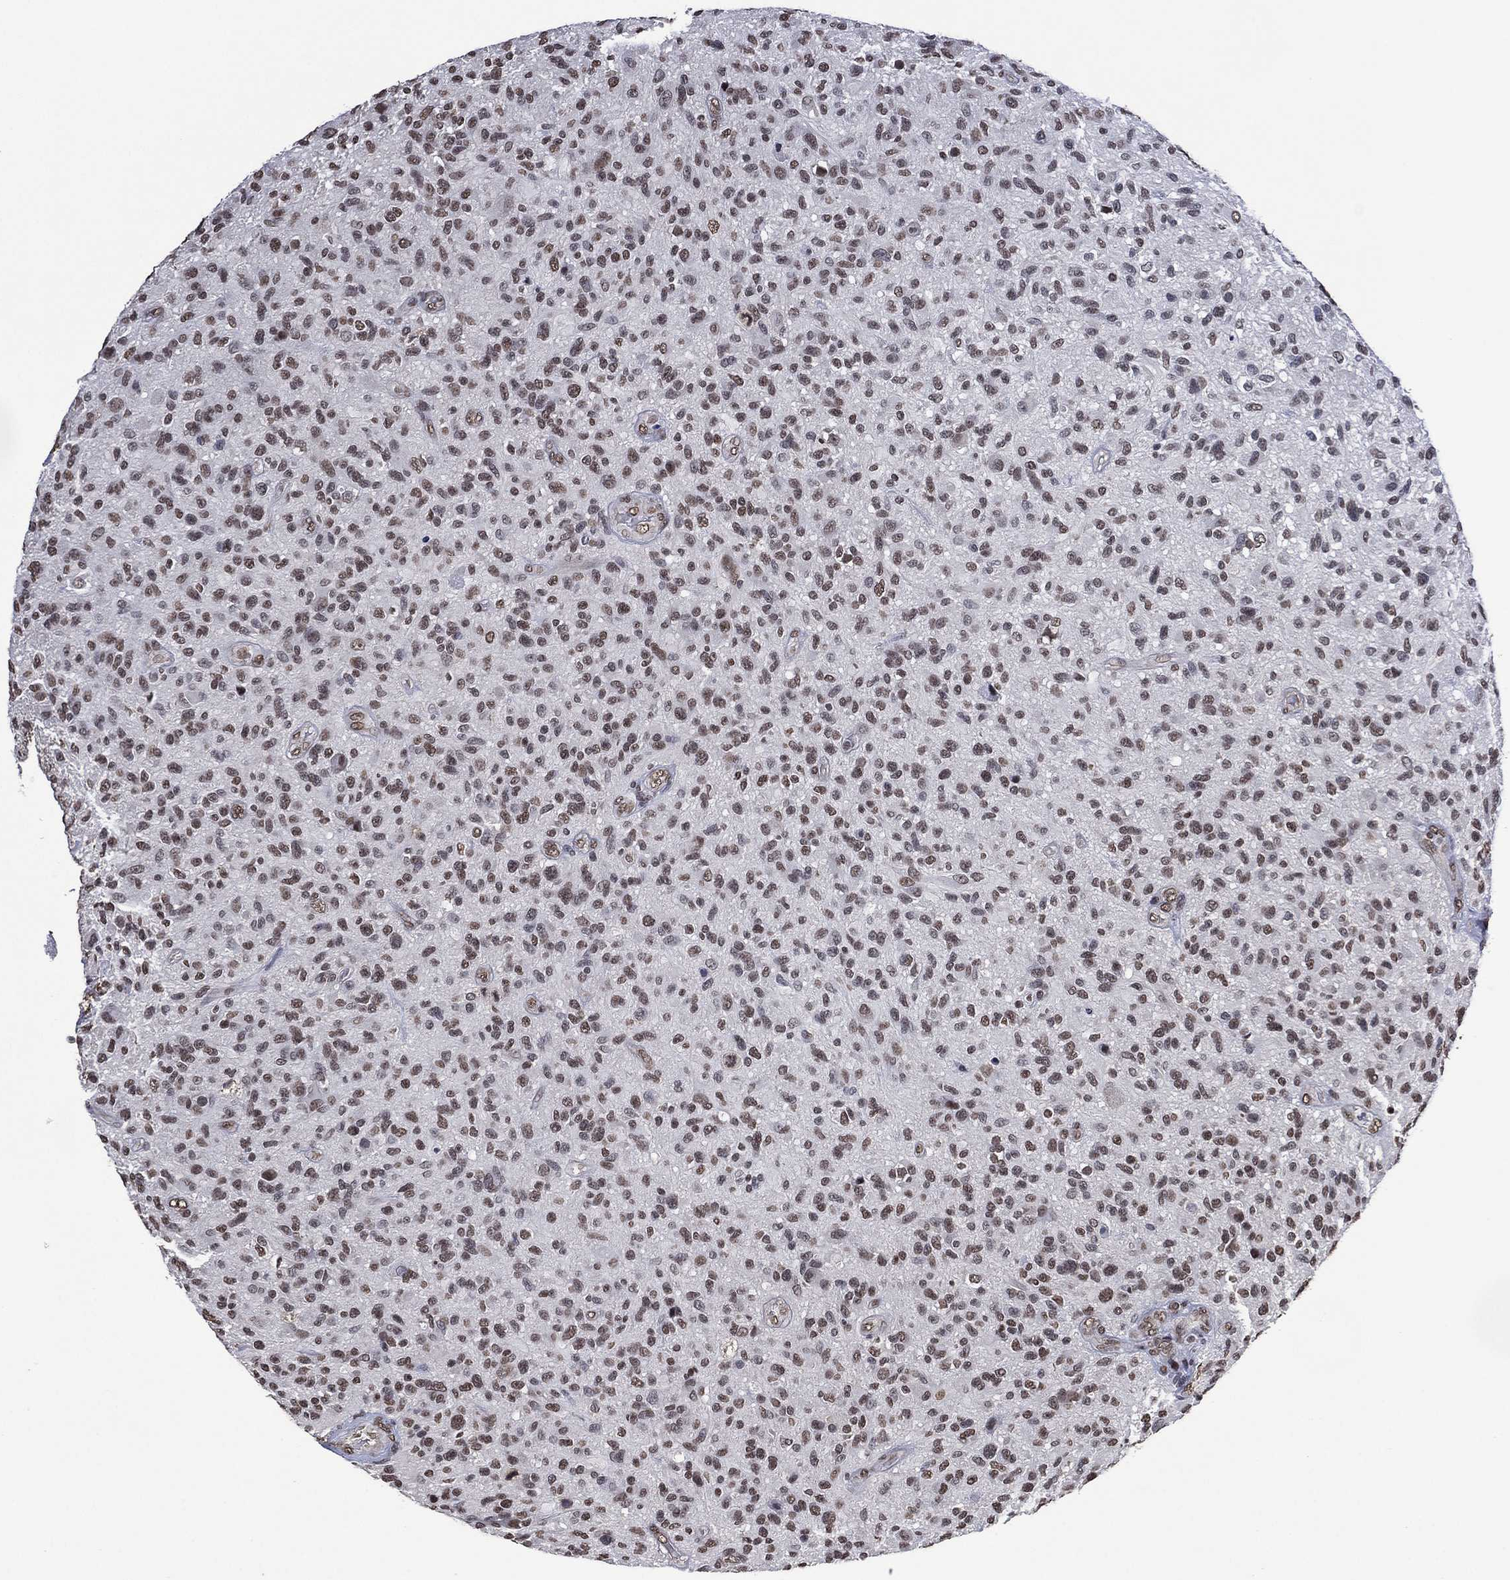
{"staining": {"intensity": "weak", "quantity": "25%-75%", "location": "nuclear"}, "tissue": "glioma", "cell_type": "Tumor cells", "image_type": "cancer", "snomed": [{"axis": "morphology", "description": "Glioma, malignant, High grade"}, {"axis": "topography", "description": "Brain"}], "caption": "A high-resolution micrograph shows immunohistochemistry (IHC) staining of malignant high-grade glioma, which exhibits weak nuclear expression in approximately 25%-75% of tumor cells. (DAB = brown stain, brightfield microscopy at high magnification).", "gene": "EHMT1", "patient": {"sex": "male", "age": 47}}